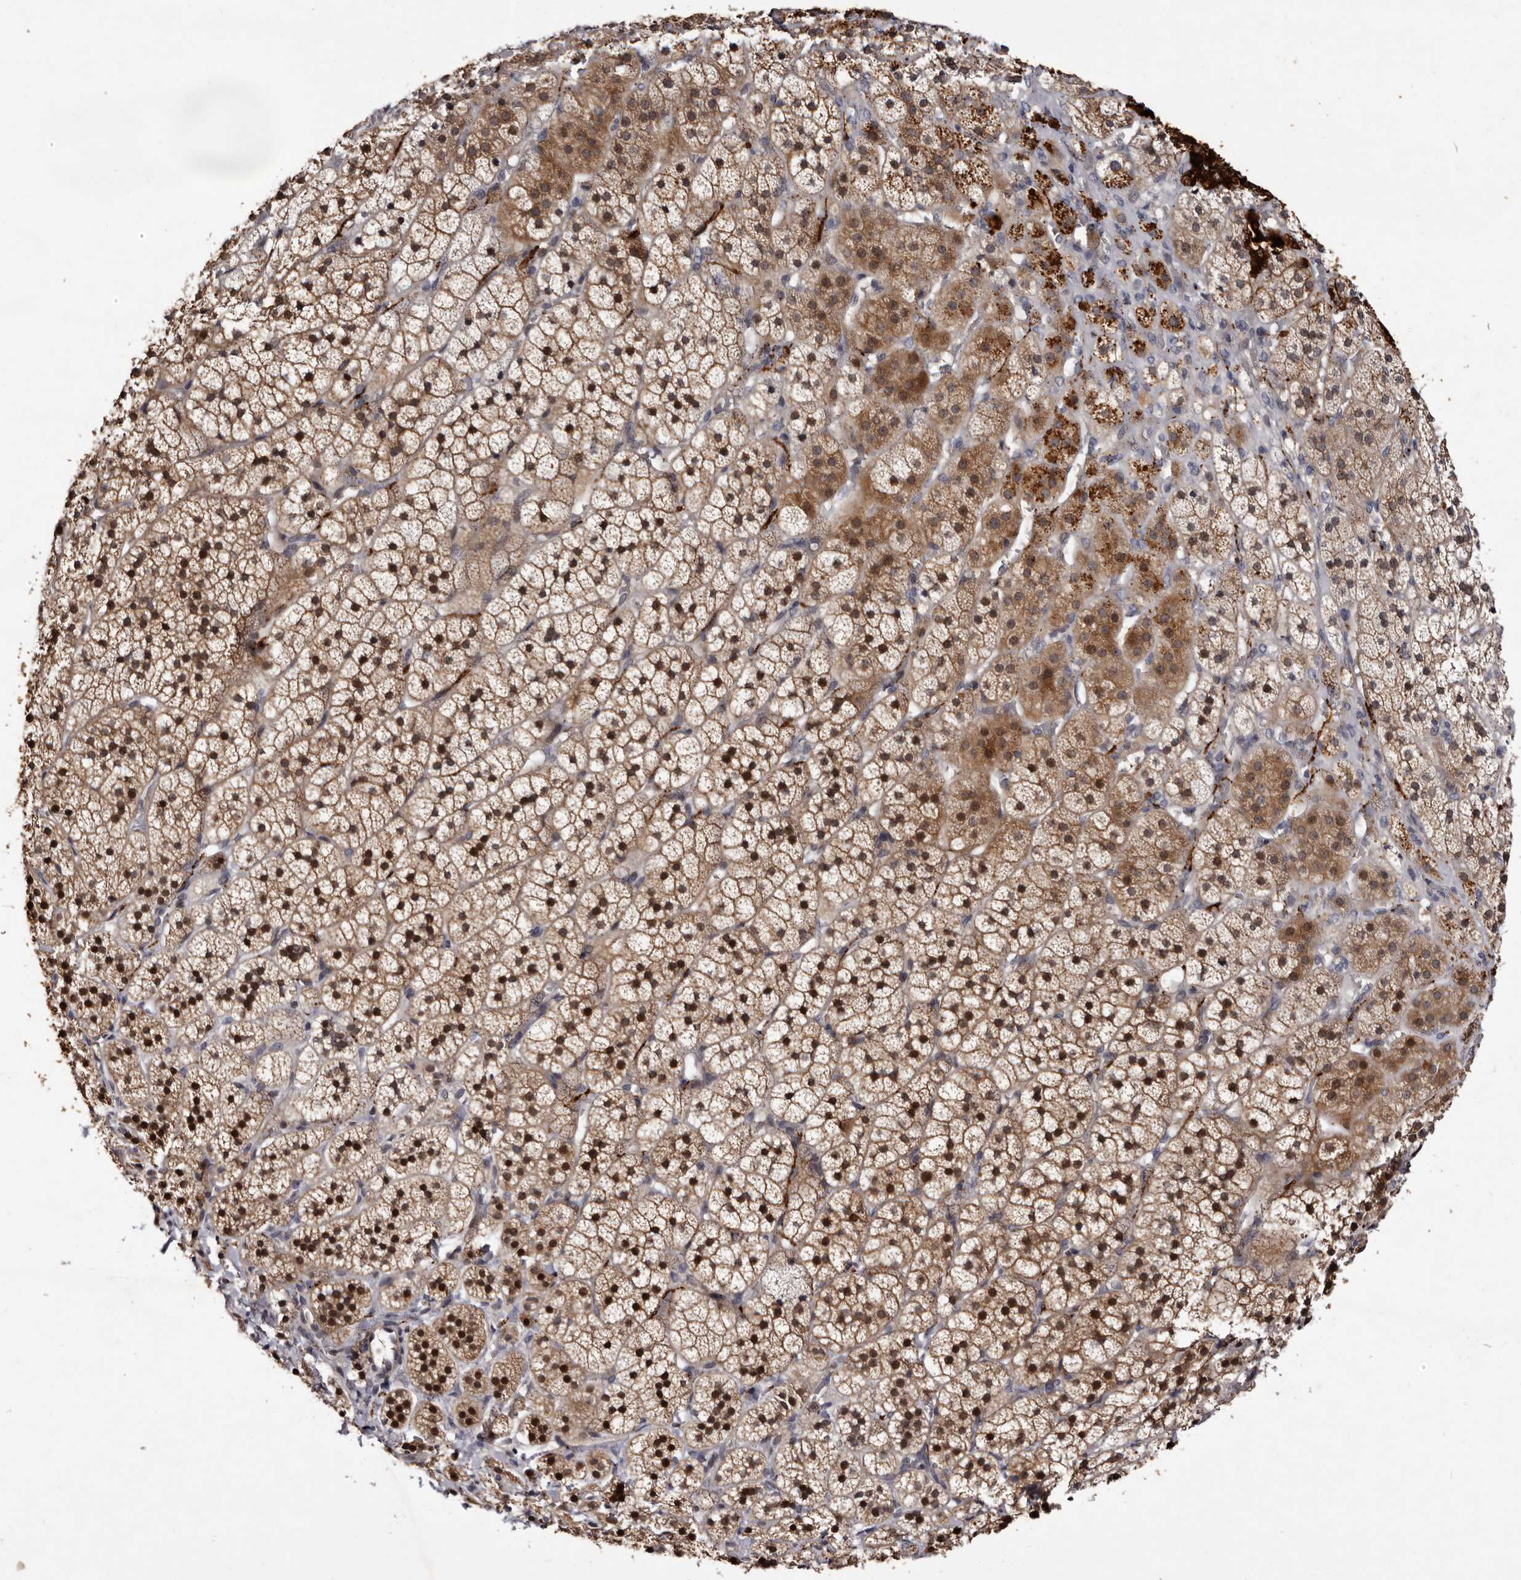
{"staining": {"intensity": "strong", "quantity": "25%-75%", "location": "cytoplasmic/membranous,nuclear"}, "tissue": "adrenal gland", "cell_type": "Glandular cells", "image_type": "normal", "snomed": [{"axis": "morphology", "description": "Normal tissue, NOS"}, {"axis": "topography", "description": "Adrenal gland"}], "caption": "High-power microscopy captured an immunohistochemistry (IHC) image of unremarkable adrenal gland, revealing strong cytoplasmic/membranous,nuclear positivity in about 25%-75% of glandular cells. (Brightfield microscopy of DAB IHC at high magnification).", "gene": "LANCL2", "patient": {"sex": "female", "age": 44}}